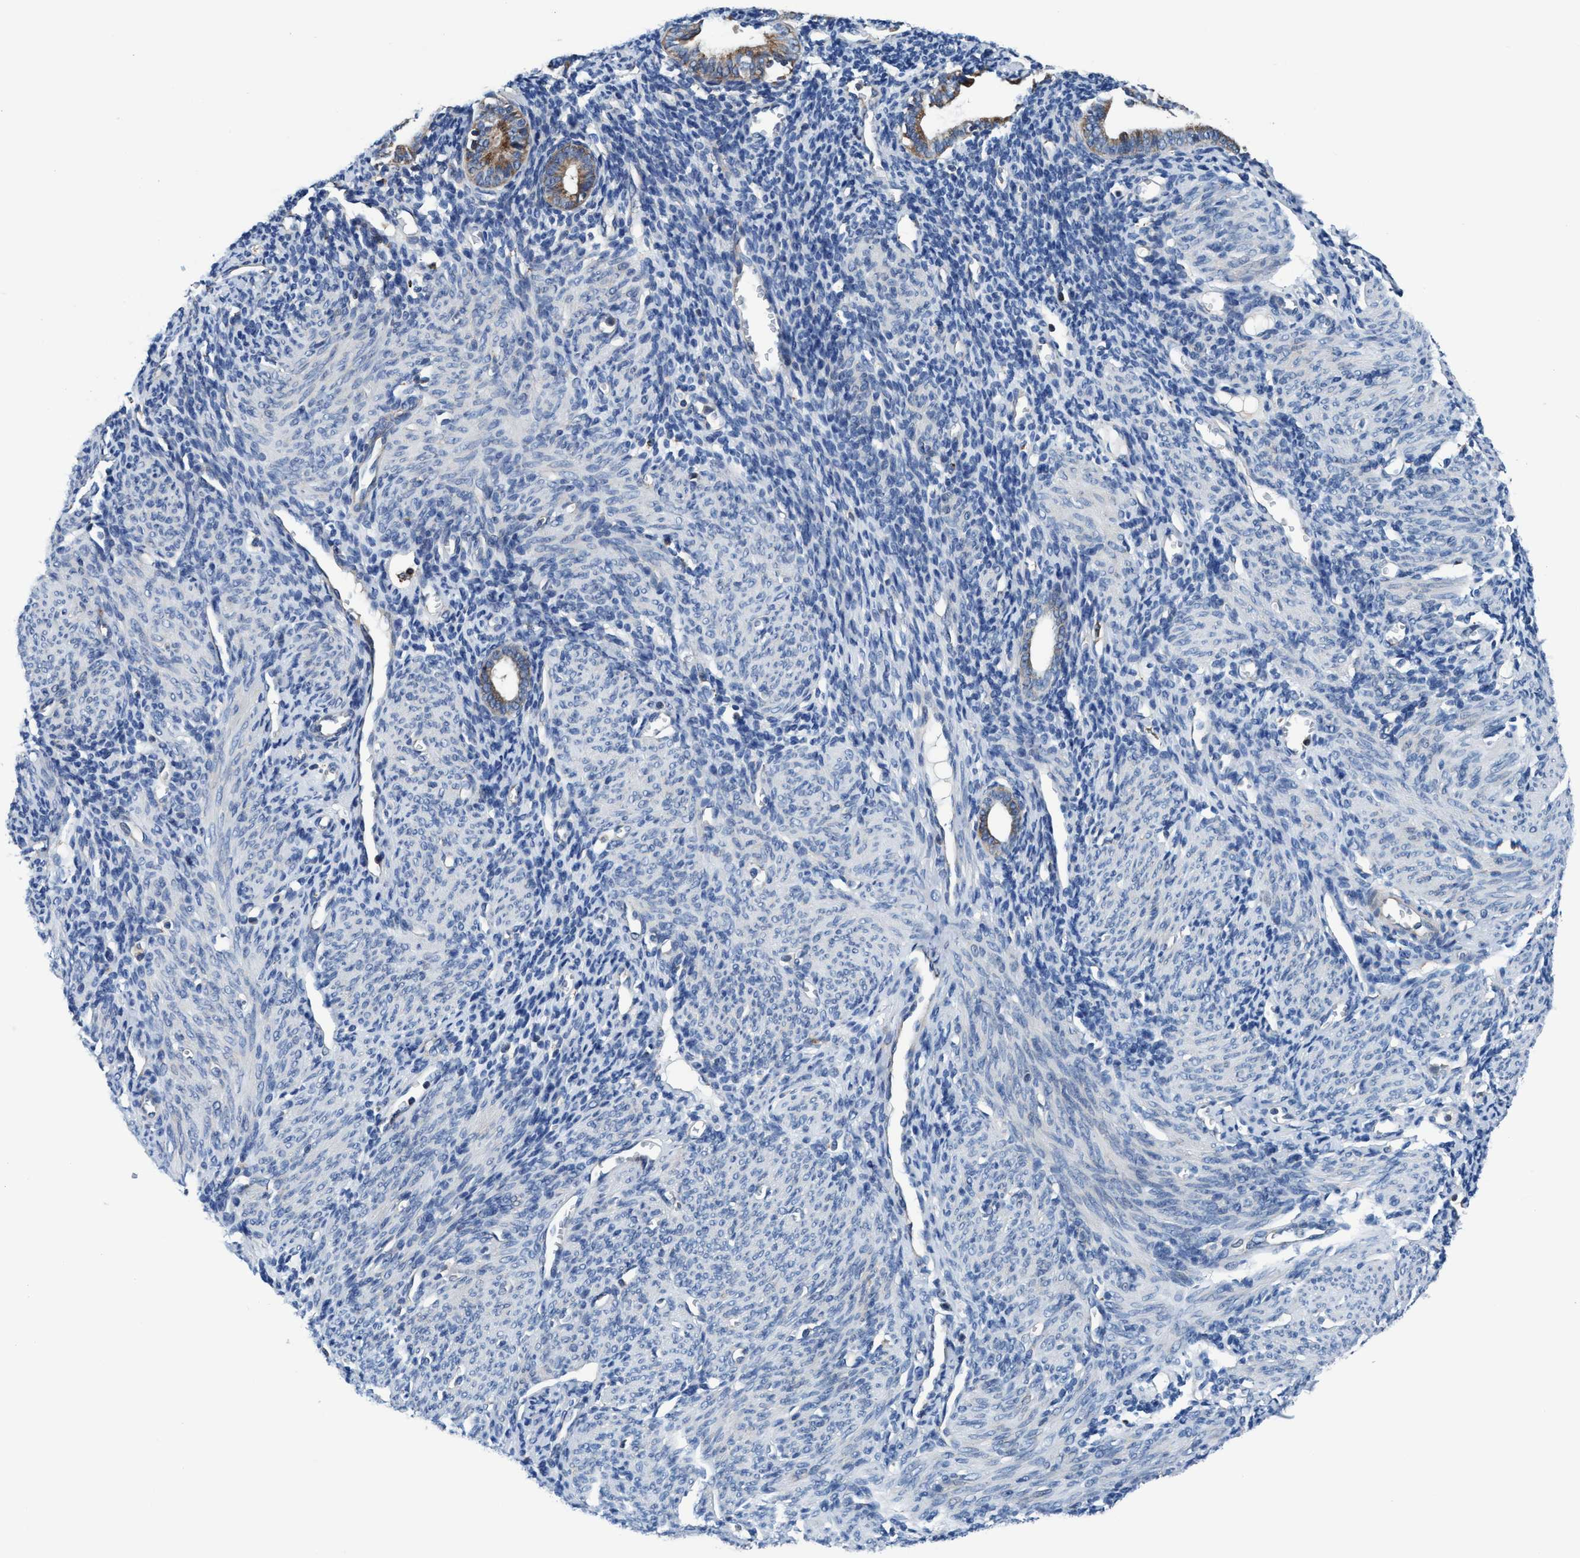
{"staining": {"intensity": "moderate", "quantity": "<25%", "location": "cytoplasmic/membranous"}, "tissue": "endometrium", "cell_type": "Cells in endometrial stroma", "image_type": "normal", "snomed": [{"axis": "morphology", "description": "Normal tissue, NOS"}, {"axis": "morphology", "description": "Adenocarcinoma, NOS"}, {"axis": "topography", "description": "Endometrium"}], "caption": "IHC of benign endometrium displays low levels of moderate cytoplasmic/membranous positivity in about <25% of cells in endometrial stroma. (DAB (3,3'-diaminobenzidine) IHC with brightfield microscopy, high magnification).", "gene": "ENDOG", "patient": {"sex": "female", "age": 57}}